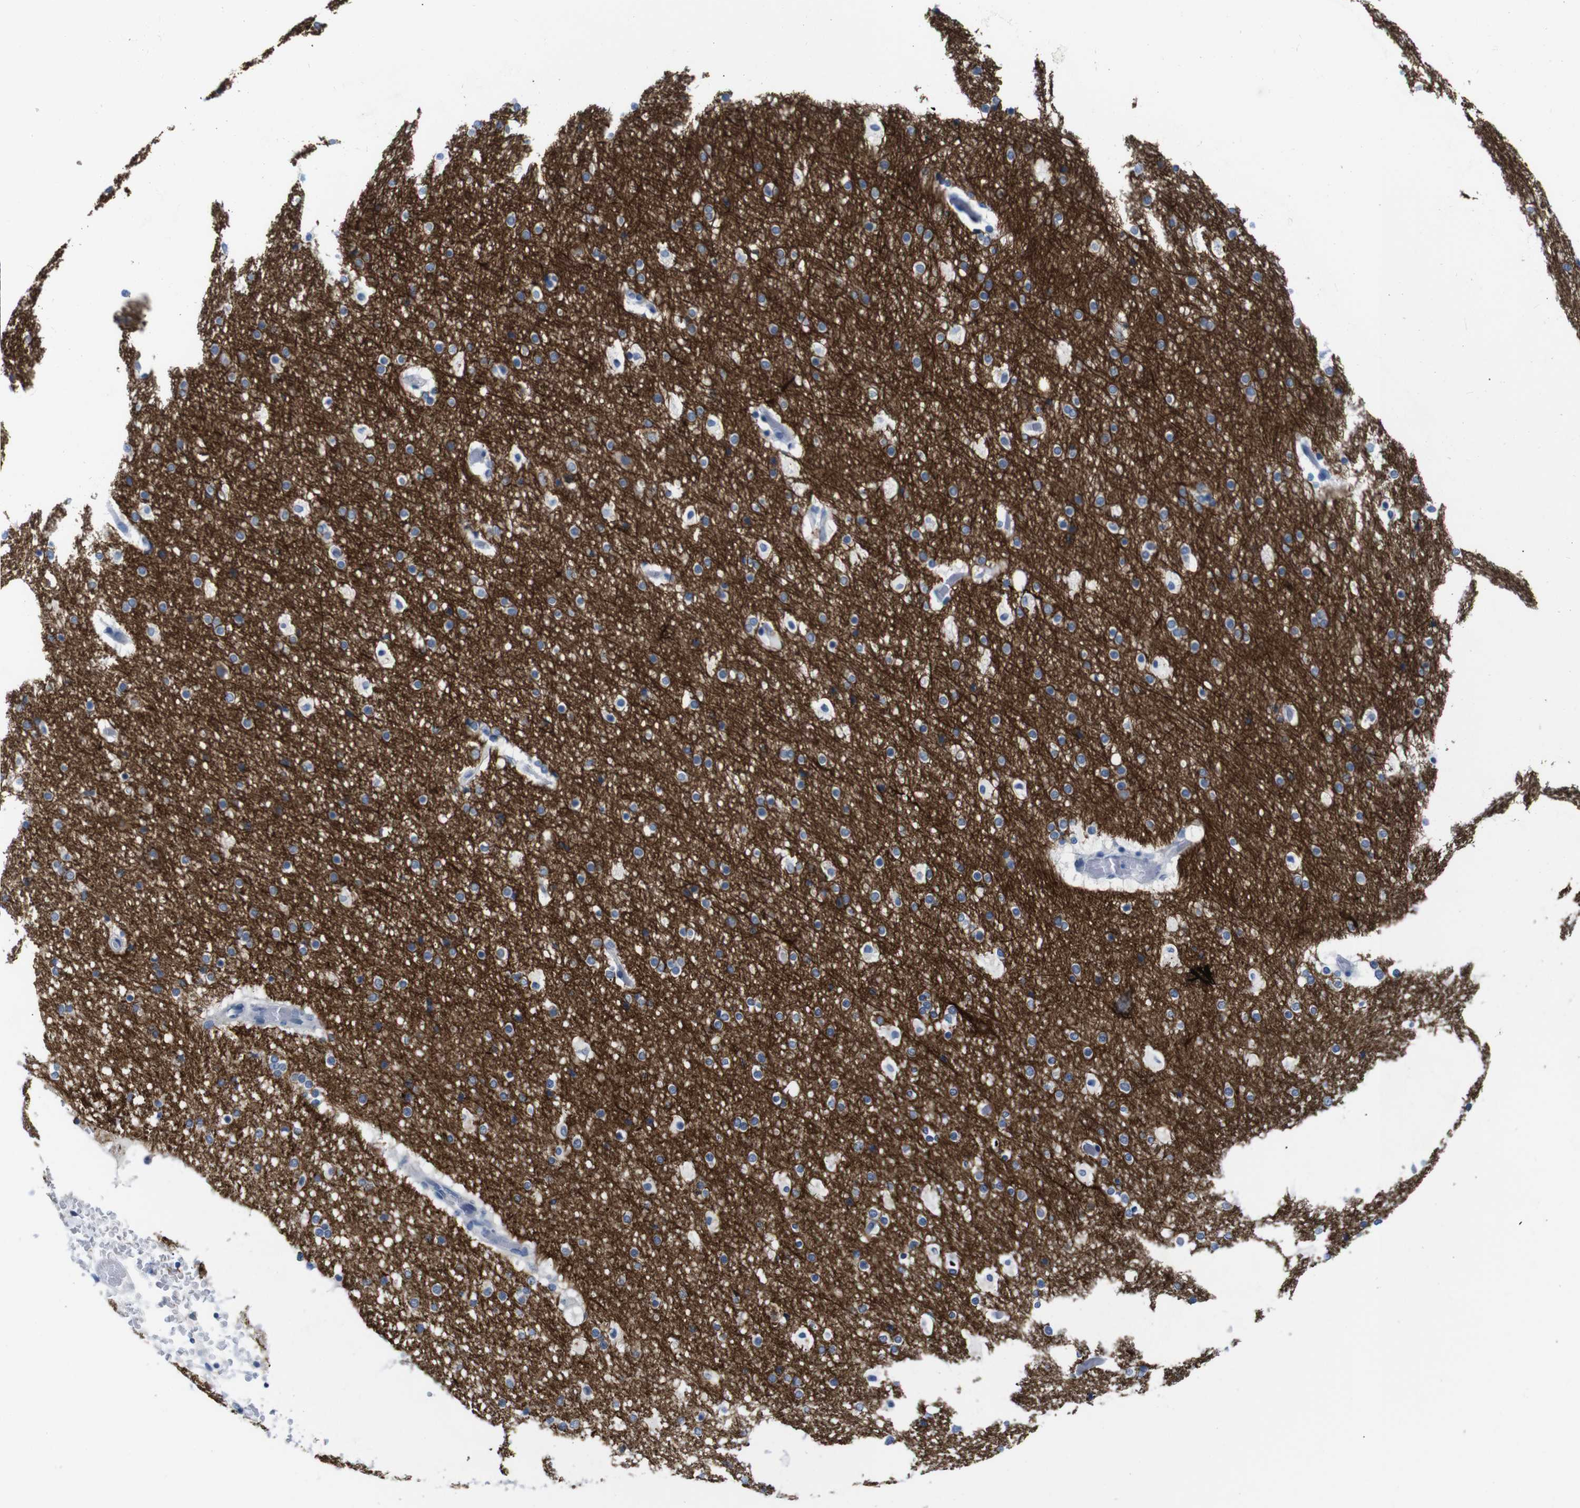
{"staining": {"intensity": "negative", "quantity": "none", "location": "none"}, "tissue": "cerebral cortex", "cell_type": "Endothelial cells", "image_type": "normal", "snomed": [{"axis": "morphology", "description": "Normal tissue, NOS"}, {"axis": "topography", "description": "Cerebral cortex"}], "caption": "DAB immunohistochemical staining of unremarkable cerebral cortex shows no significant positivity in endothelial cells.", "gene": "ANK3", "patient": {"sex": "male", "age": 57}}